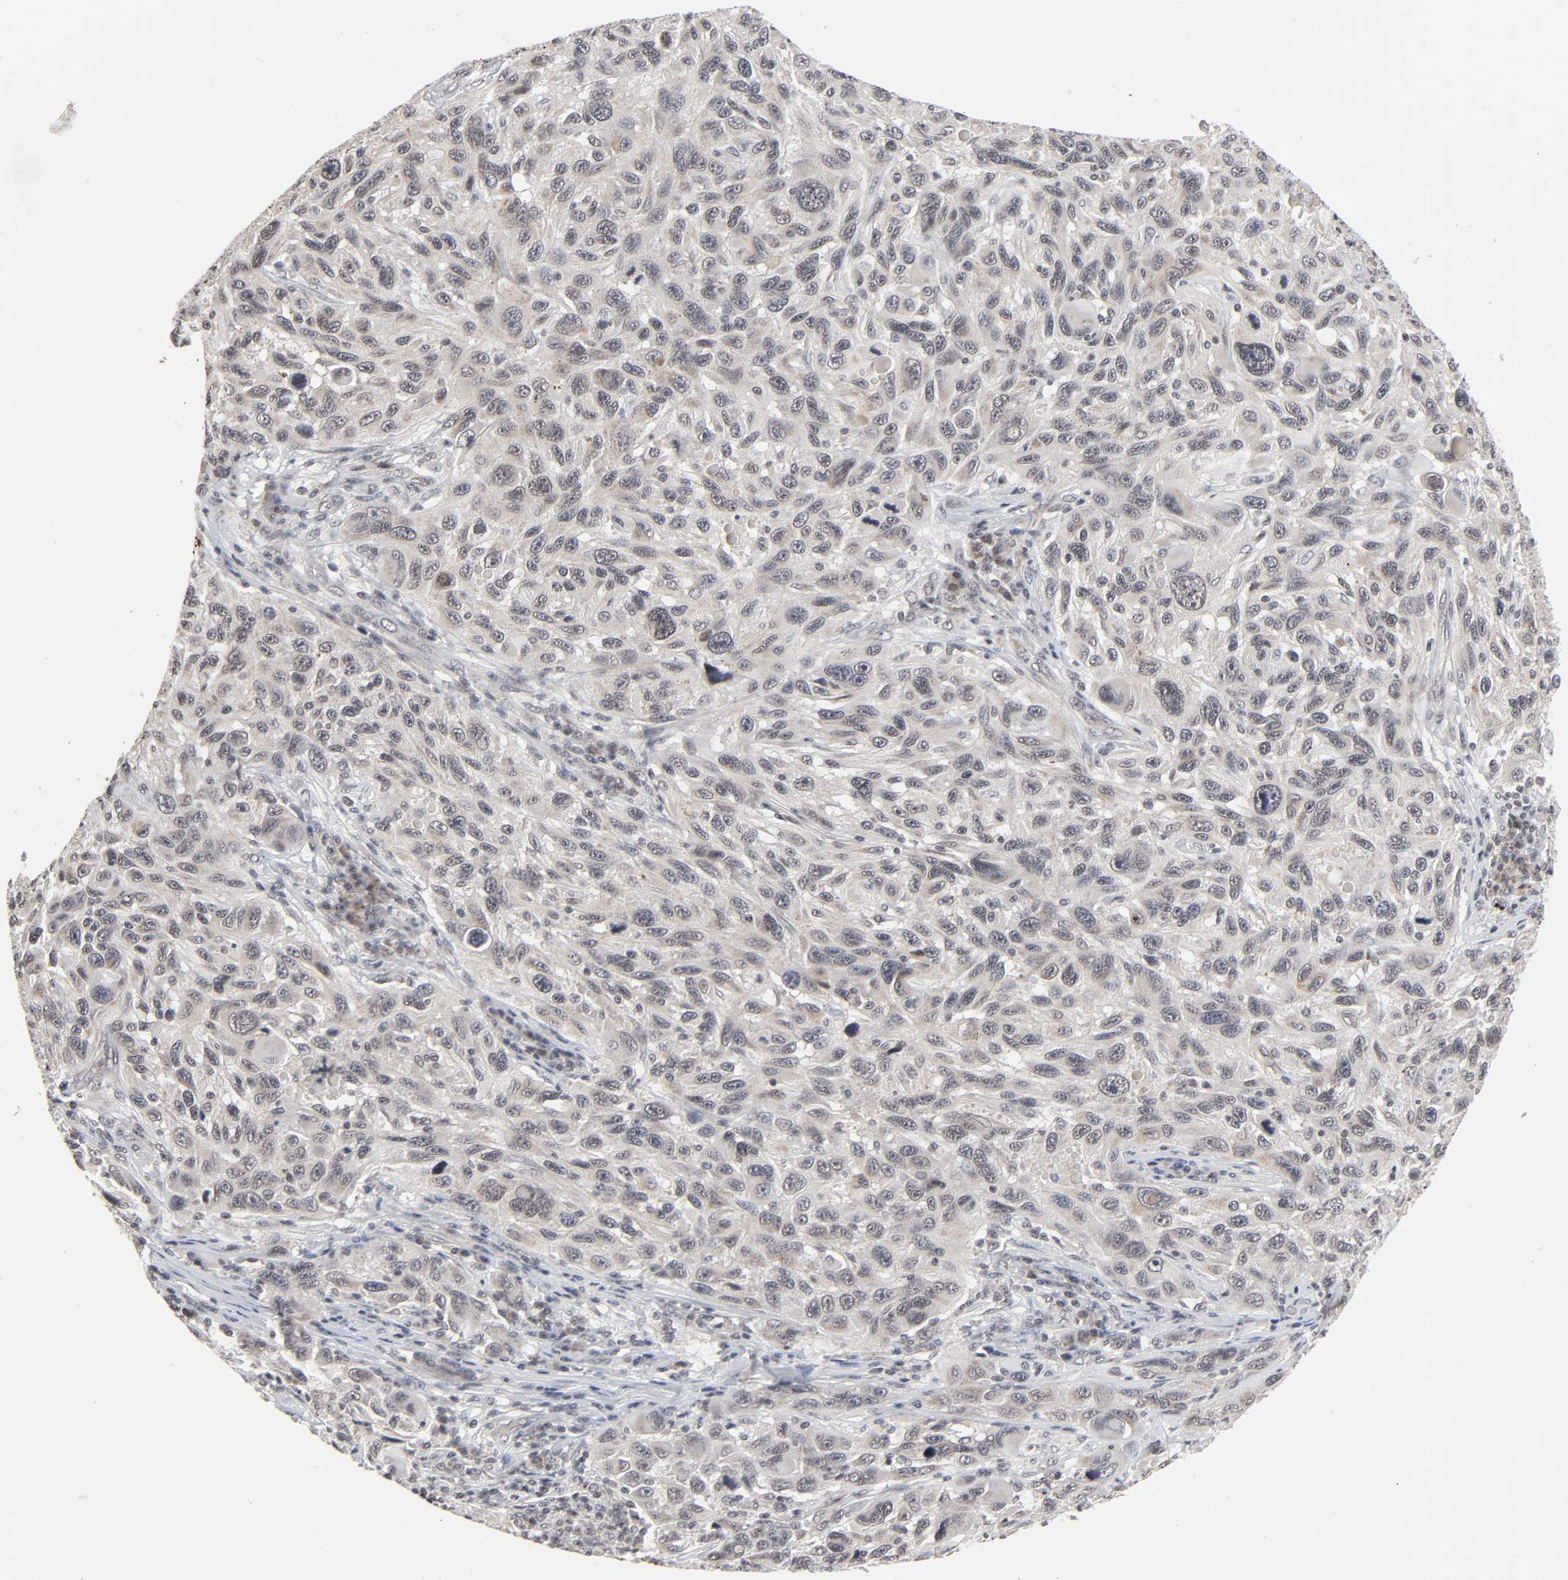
{"staining": {"intensity": "weak", "quantity": "<25%", "location": "cytoplasmic/membranous"}, "tissue": "melanoma", "cell_type": "Tumor cells", "image_type": "cancer", "snomed": [{"axis": "morphology", "description": "Malignant melanoma, NOS"}, {"axis": "topography", "description": "Skin"}], "caption": "Immunohistochemistry photomicrograph of melanoma stained for a protein (brown), which demonstrates no positivity in tumor cells.", "gene": "AUH", "patient": {"sex": "male", "age": 53}}